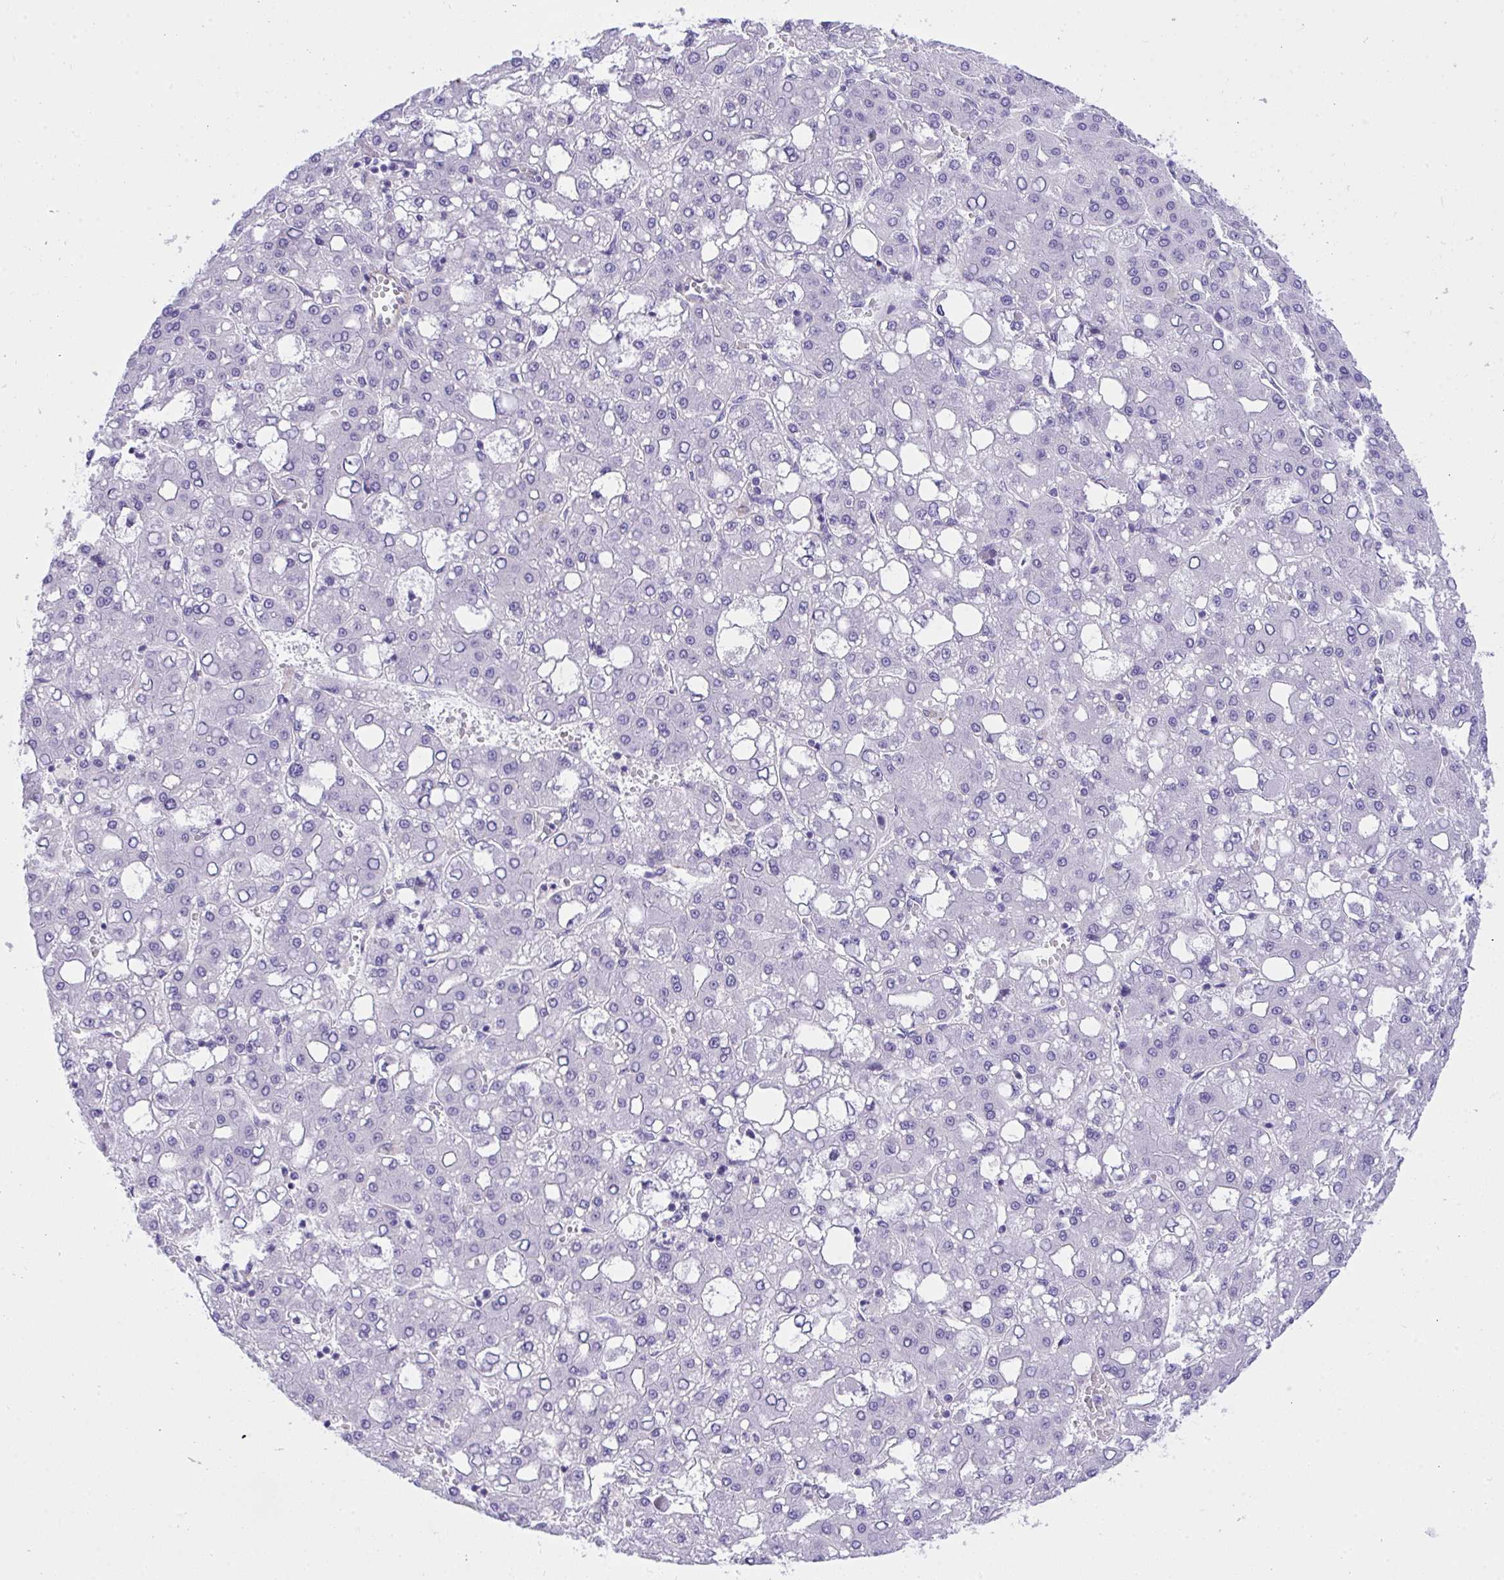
{"staining": {"intensity": "negative", "quantity": "none", "location": "none"}, "tissue": "liver cancer", "cell_type": "Tumor cells", "image_type": "cancer", "snomed": [{"axis": "morphology", "description": "Carcinoma, Hepatocellular, NOS"}, {"axis": "topography", "description": "Liver"}], "caption": "Protein analysis of liver cancer (hepatocellular carcinoma) displays no significant staining in tumor cells.", "gene": "TLN2", "patient": {"sex": "male", "age": 65}}